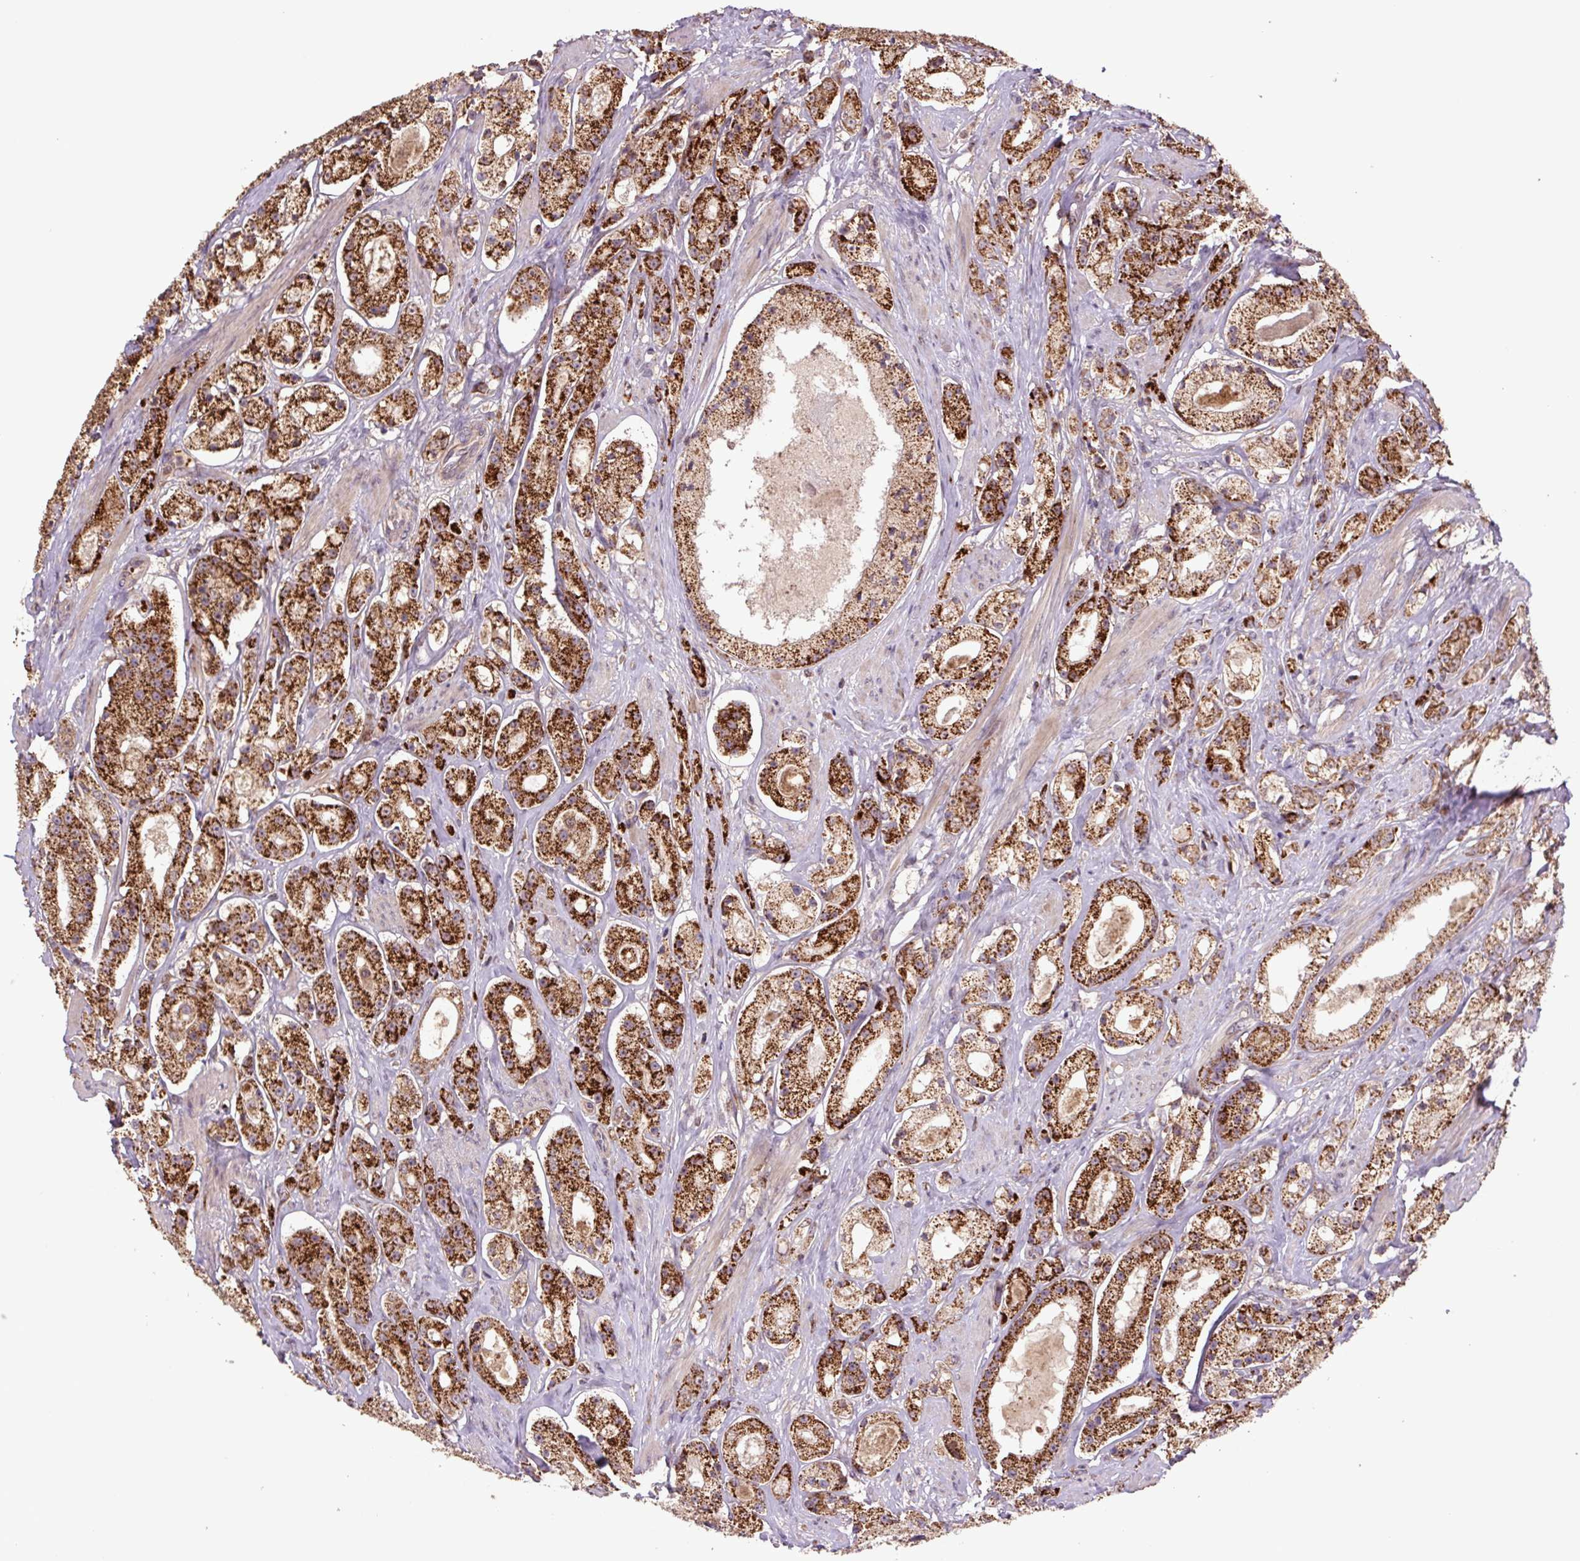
{"staining": {"intensity": "strong", "quantity": ">75%", "location": "cytoplasmic/membranous"}, "tissue": "prostate cancer", "cell_type": "Tumor cells", "image_type": "cancer", "snomed": [{"axis": "morphology", "description": "Adenocarcinoma, High grade"}, {"axis": "topography", "description": "Prostate"}], "caption": "Protein staining reveals strong cytoplasmic/membranous expression in about >75% of tumor cells in adenocarcinoma (high-grade) (prostate).", "gene": "TMEM160", "patient": {"sex": "male", "age": 67}}